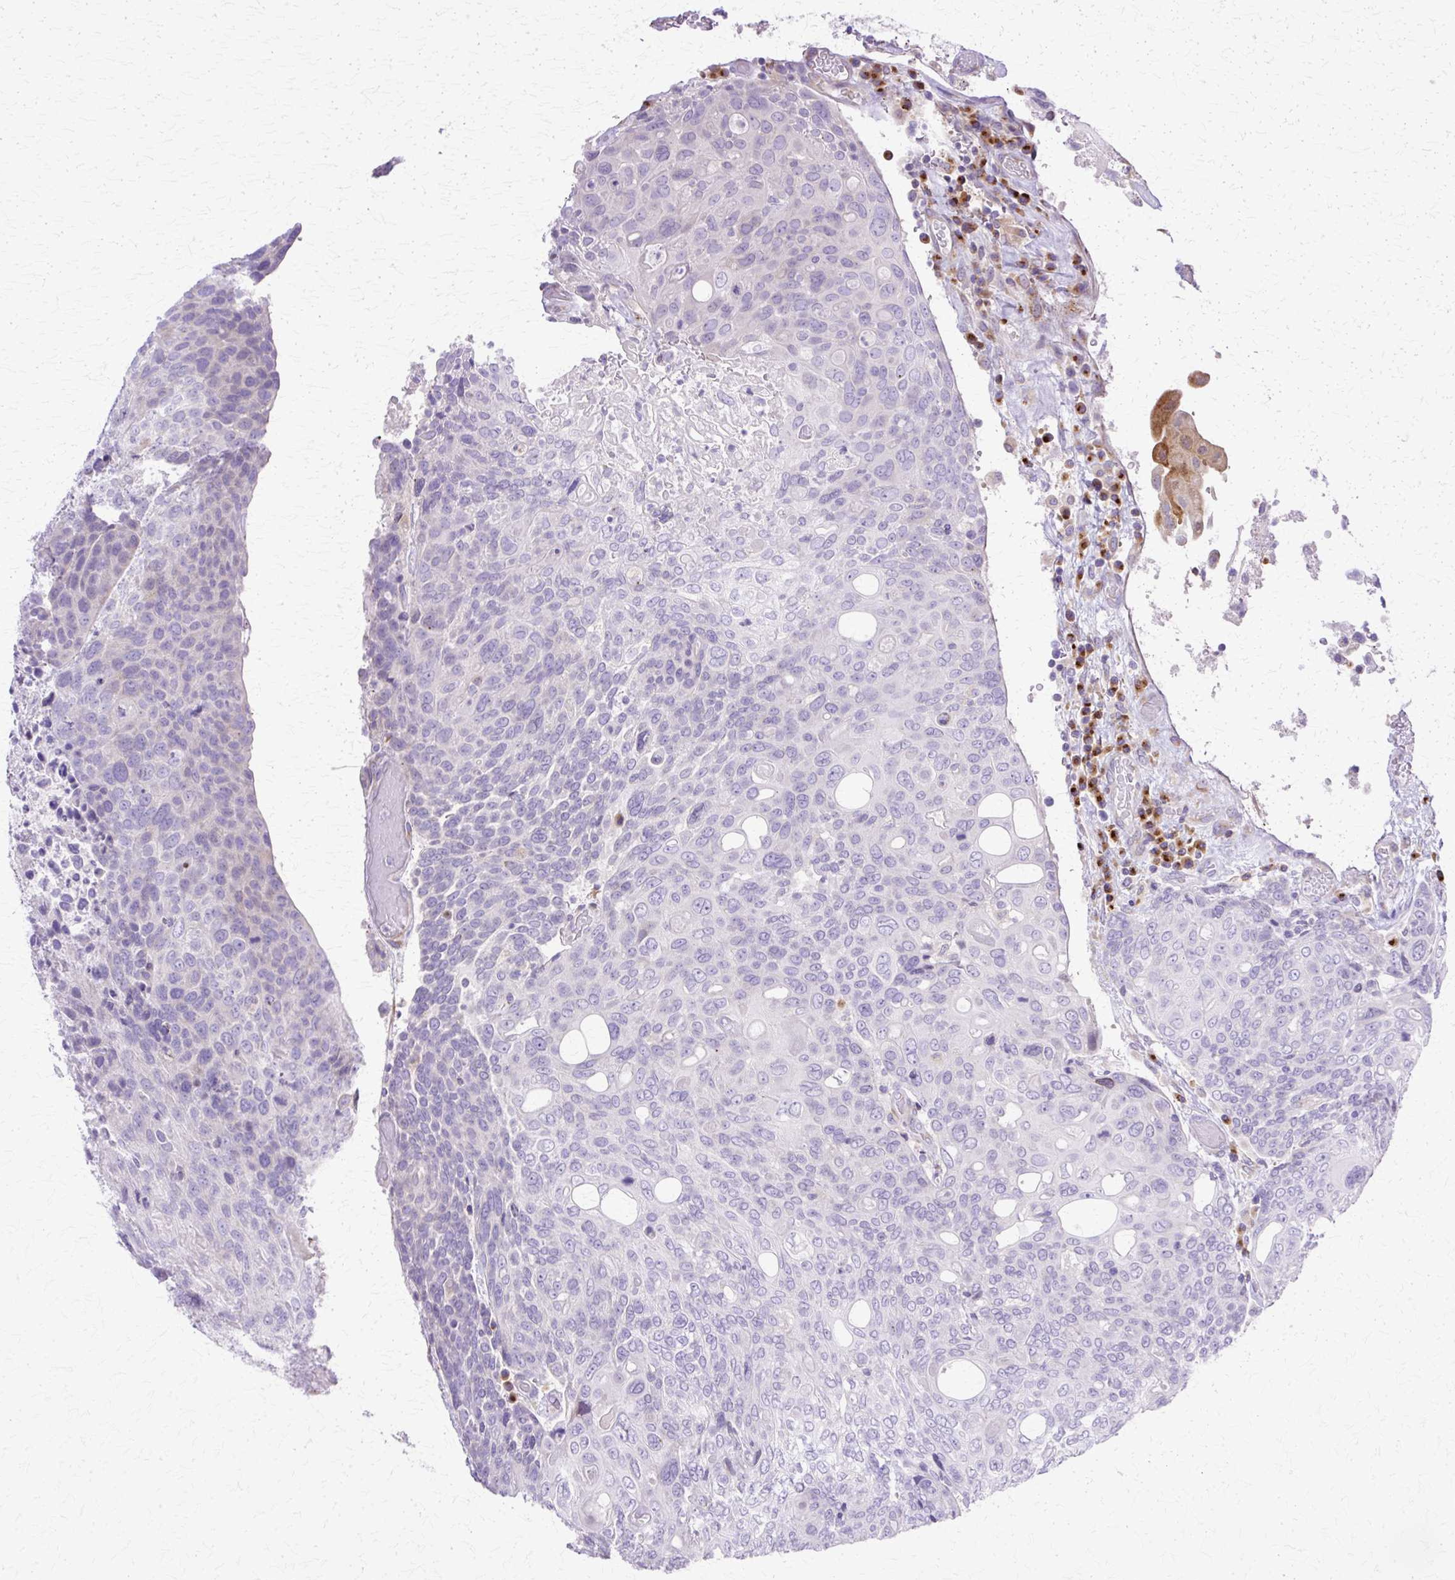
{"staining": {"intensity": "negative", "quantity": "none", "location": "none"}, "tissue": "urothelial cancer", "cell_type": "Tumor cells", "image_type": "cancer", "snomed": [{"axis": "morphology", "description": "Urothelial carcinoma, High grade"}, {"axis": "topography", "description": "Urinary bladder"}], "caption": "A photomicrograph of high-grade urothelial carcinoma stained for a protein displays no brown staining in tumor cells. (DAB (3,3'-diaminobenzidine) IHC with hematoxylin counter stain).", "gene": "TBC1D3G", "patient": {"sex": "female", "age": 70}}